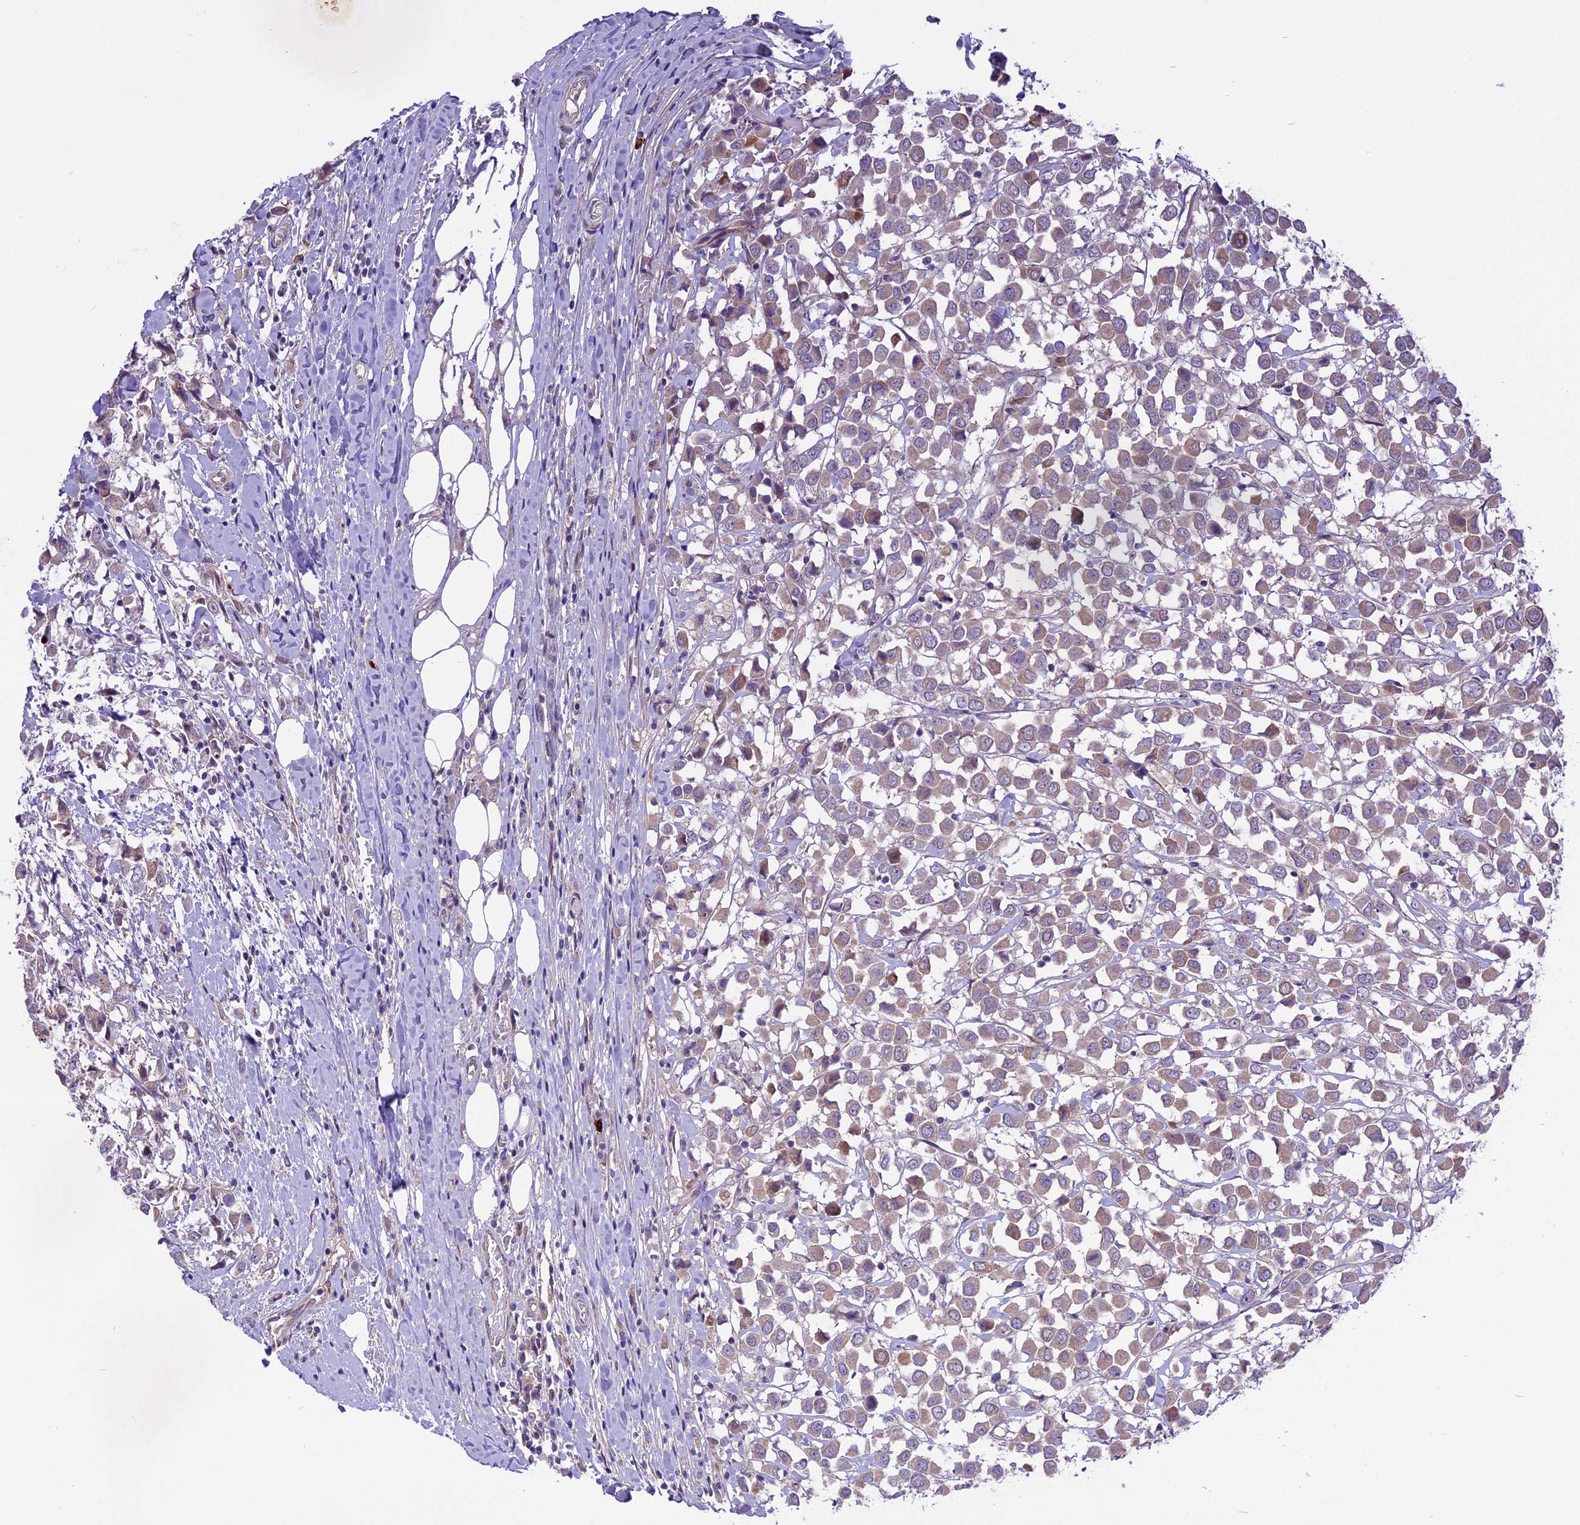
{"staining": {"intensity": "weak", "quantity": "25%-75%", "location": "cytoplasmic/membranous"}, "tissue": "breast cancer", "cell_type": "Tumor cells", "image_type": "cancer", "snomed": [{"axis": "morphology", "description": "Duct carcinoma"}, {"axis": "topography", "description": "Breast"}], "caption": "There is low levels of weak cytoplasmic/membranous staining in tumor cells of breast cancer, as demonstrated by immunohistochemical staining (brown color).", "gene": "SPRED1", "patient": {"sex": "female", "age": 61}}